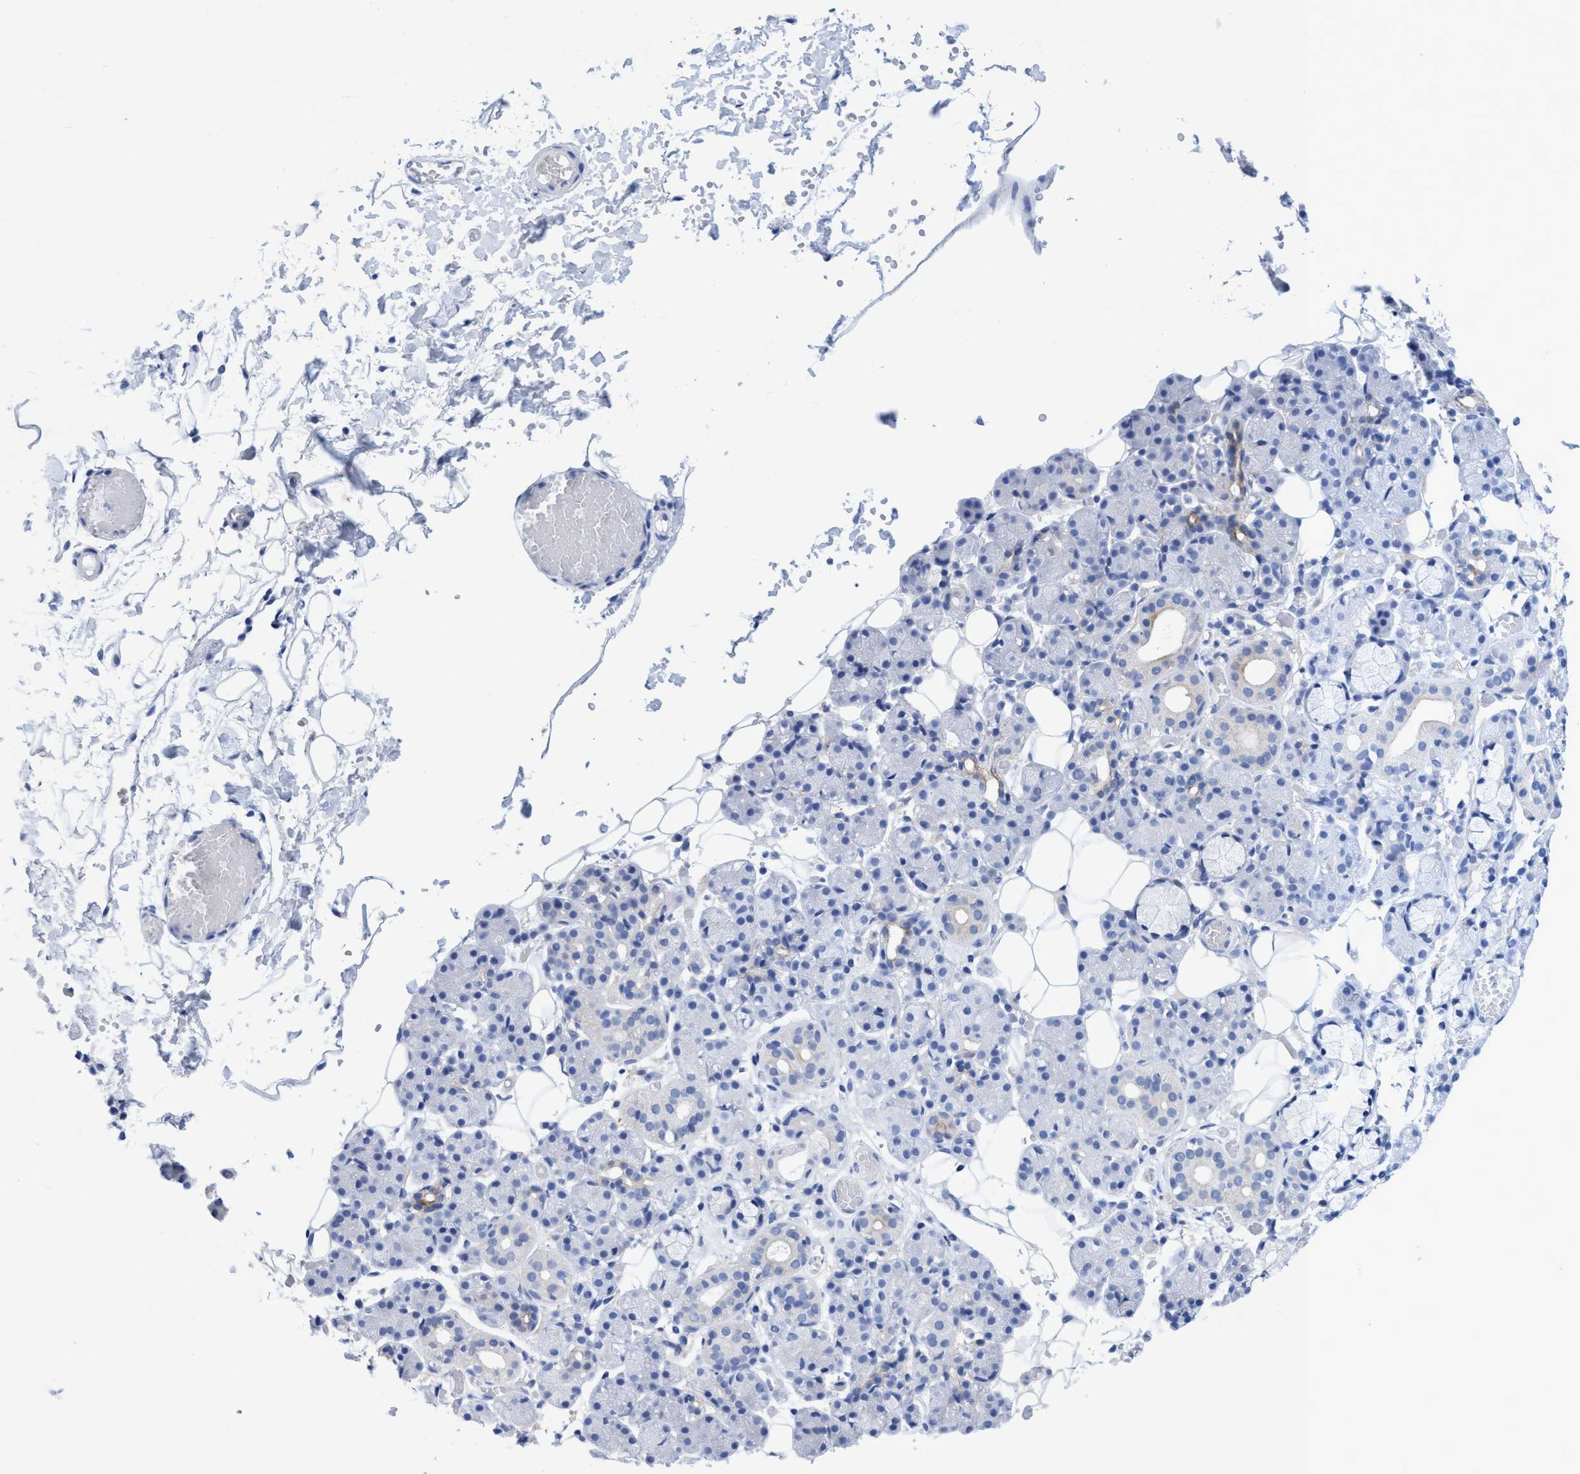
{"staining": {"intensity": "negative", "quantity": "none", "location": "none"}, "tissue": "salivary gland", "cell_type": "Glandular cells", "image_type": "normal", "snomed": [{"axis": "morphology", "description": "Normal tissue, NOS"}, {"axis": "topography", "description": "Salivary gland"}], "caption": "A high-resolution image shows IHC staining of normal salivary gland, which shows no significant staining in glandular cells.", "gene": "PLPPR1", "patient": {"sex": "male", "age": 63}}